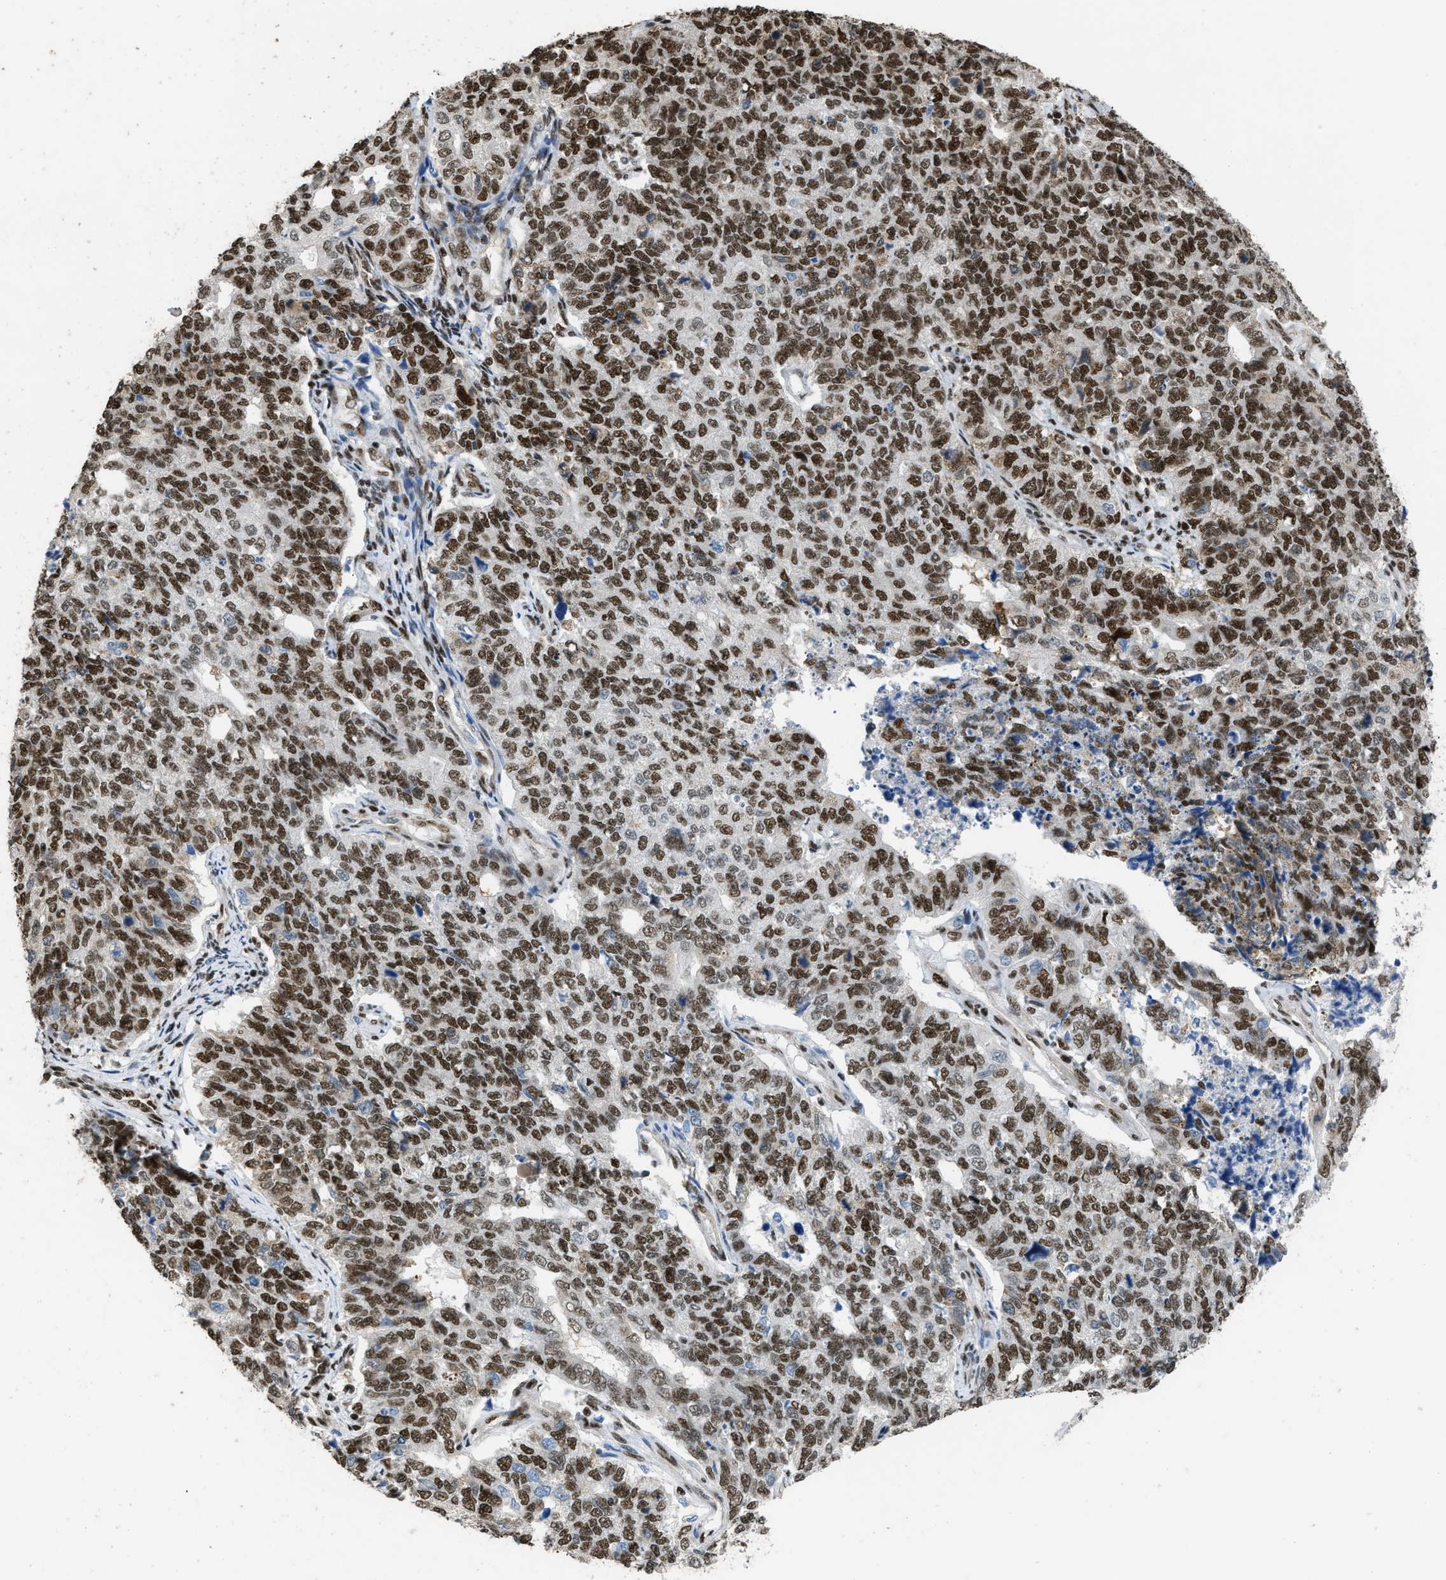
{"staining": {"intensity": "strong", "quantity": ">75%", "location": "nuclear"}, "tissue": "cervical cancer", "cell_type": "Tumor cells", "image_type": "cancer", "snomed": [{"axis": "morphology", "description": "Squamous cell carcinoma, NOS"}, {"axis": "topography", "description": "Cervix"}], "caption": "This is a photomicrograph of immunohistochemistry staining of cervical cancer, which shows strong staining in the nuclear of tumor cells.", "gene": "SCAF4", "patient": {"sex": "female", "age": 63}}